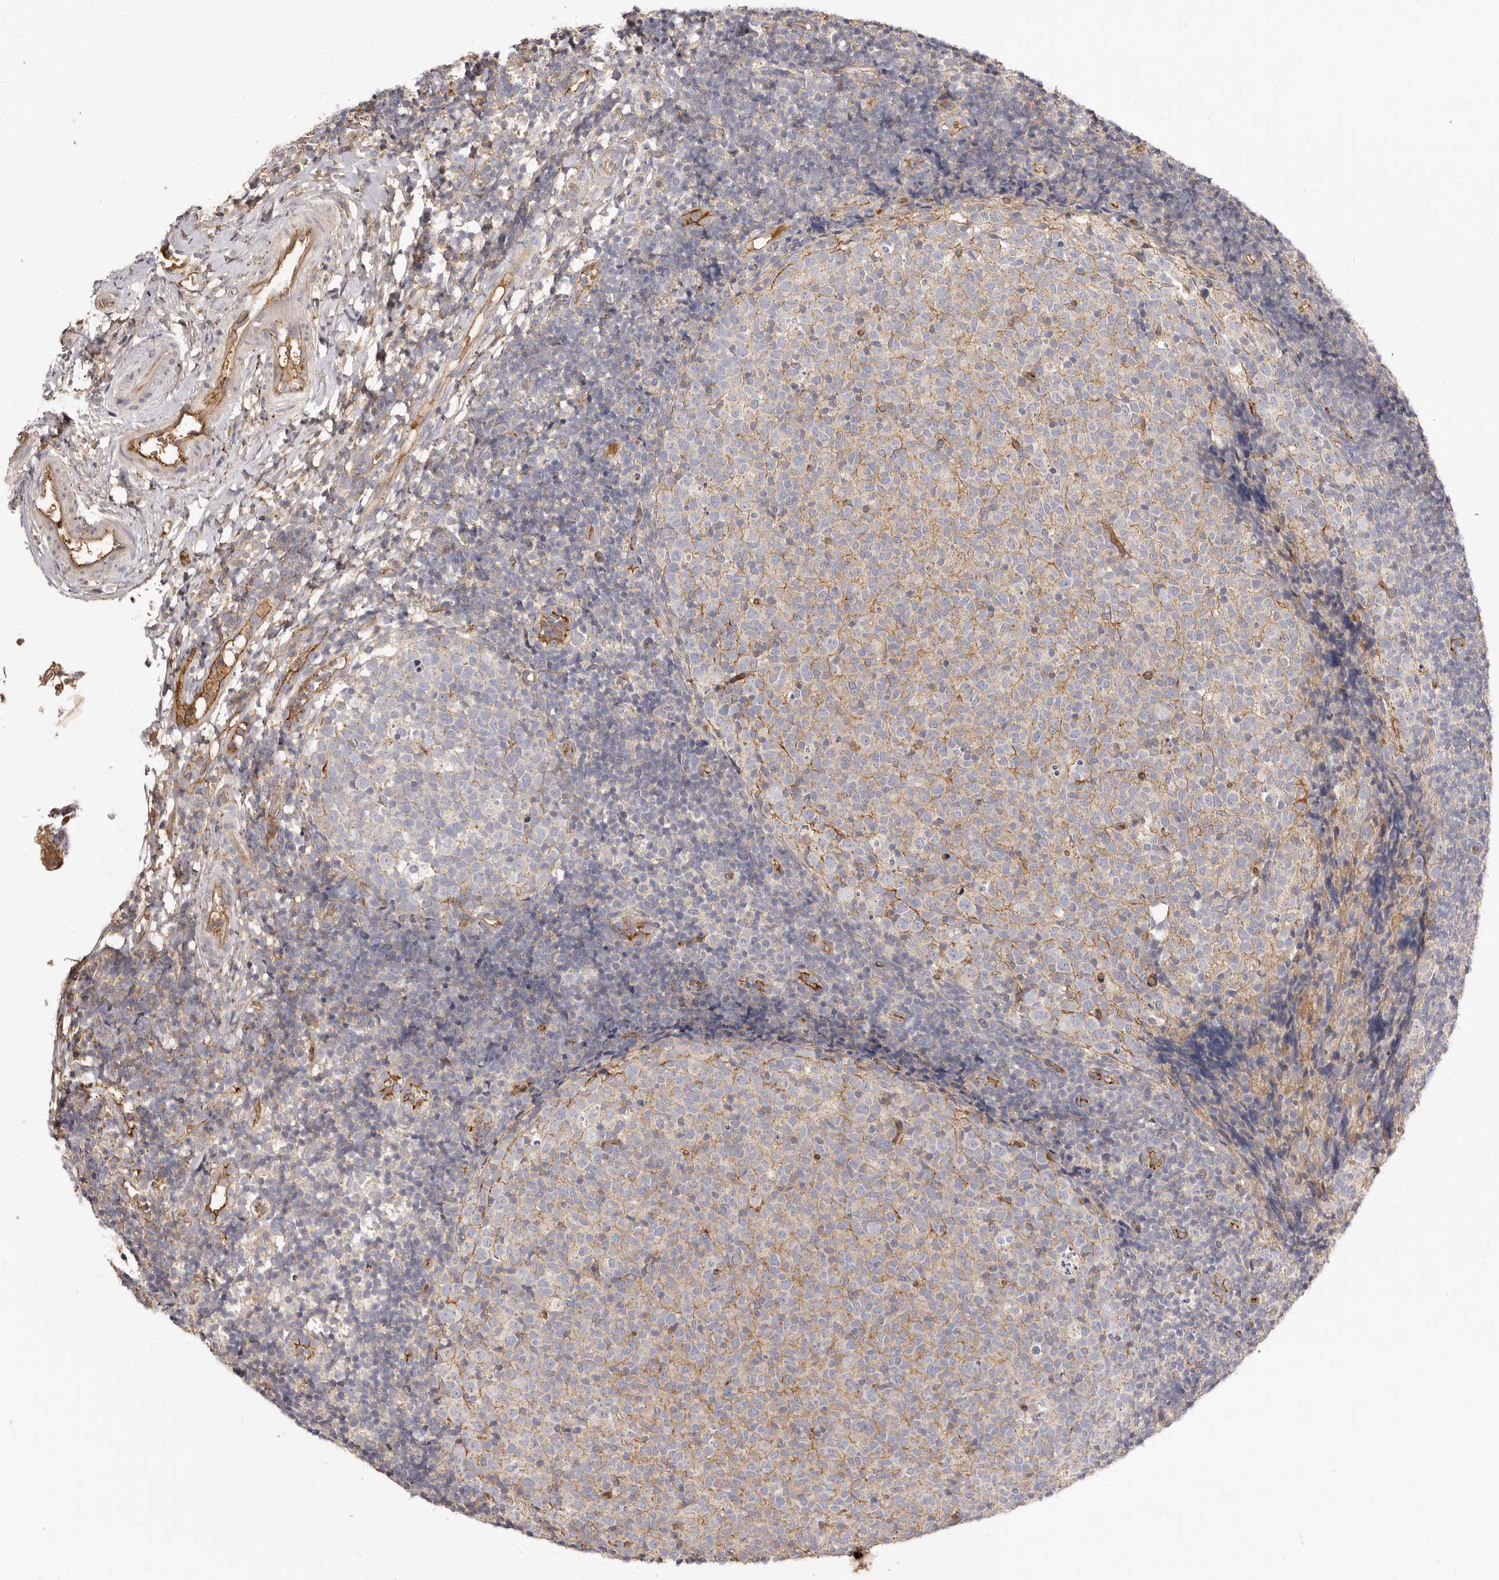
{"staining": {"intensity": "negative", "quantity": "none", "location": "none"}, "tissue": "tonsil", "cell_type": "Germinal center cells", "image_type": "normal", "snomed": [{"axis": "morphology", "description": "Normal tissue, NOS"}, {"axis": "topography", "description": "Tonsil"}], "caption": "High power microscopy micrograph of an immunohistochemistry micrograph of benign tonsil, revealing no significant positivity in germinal center cells.", "gene": "ADAMTS9", "patient": {"sex": "female", "age": 19}}